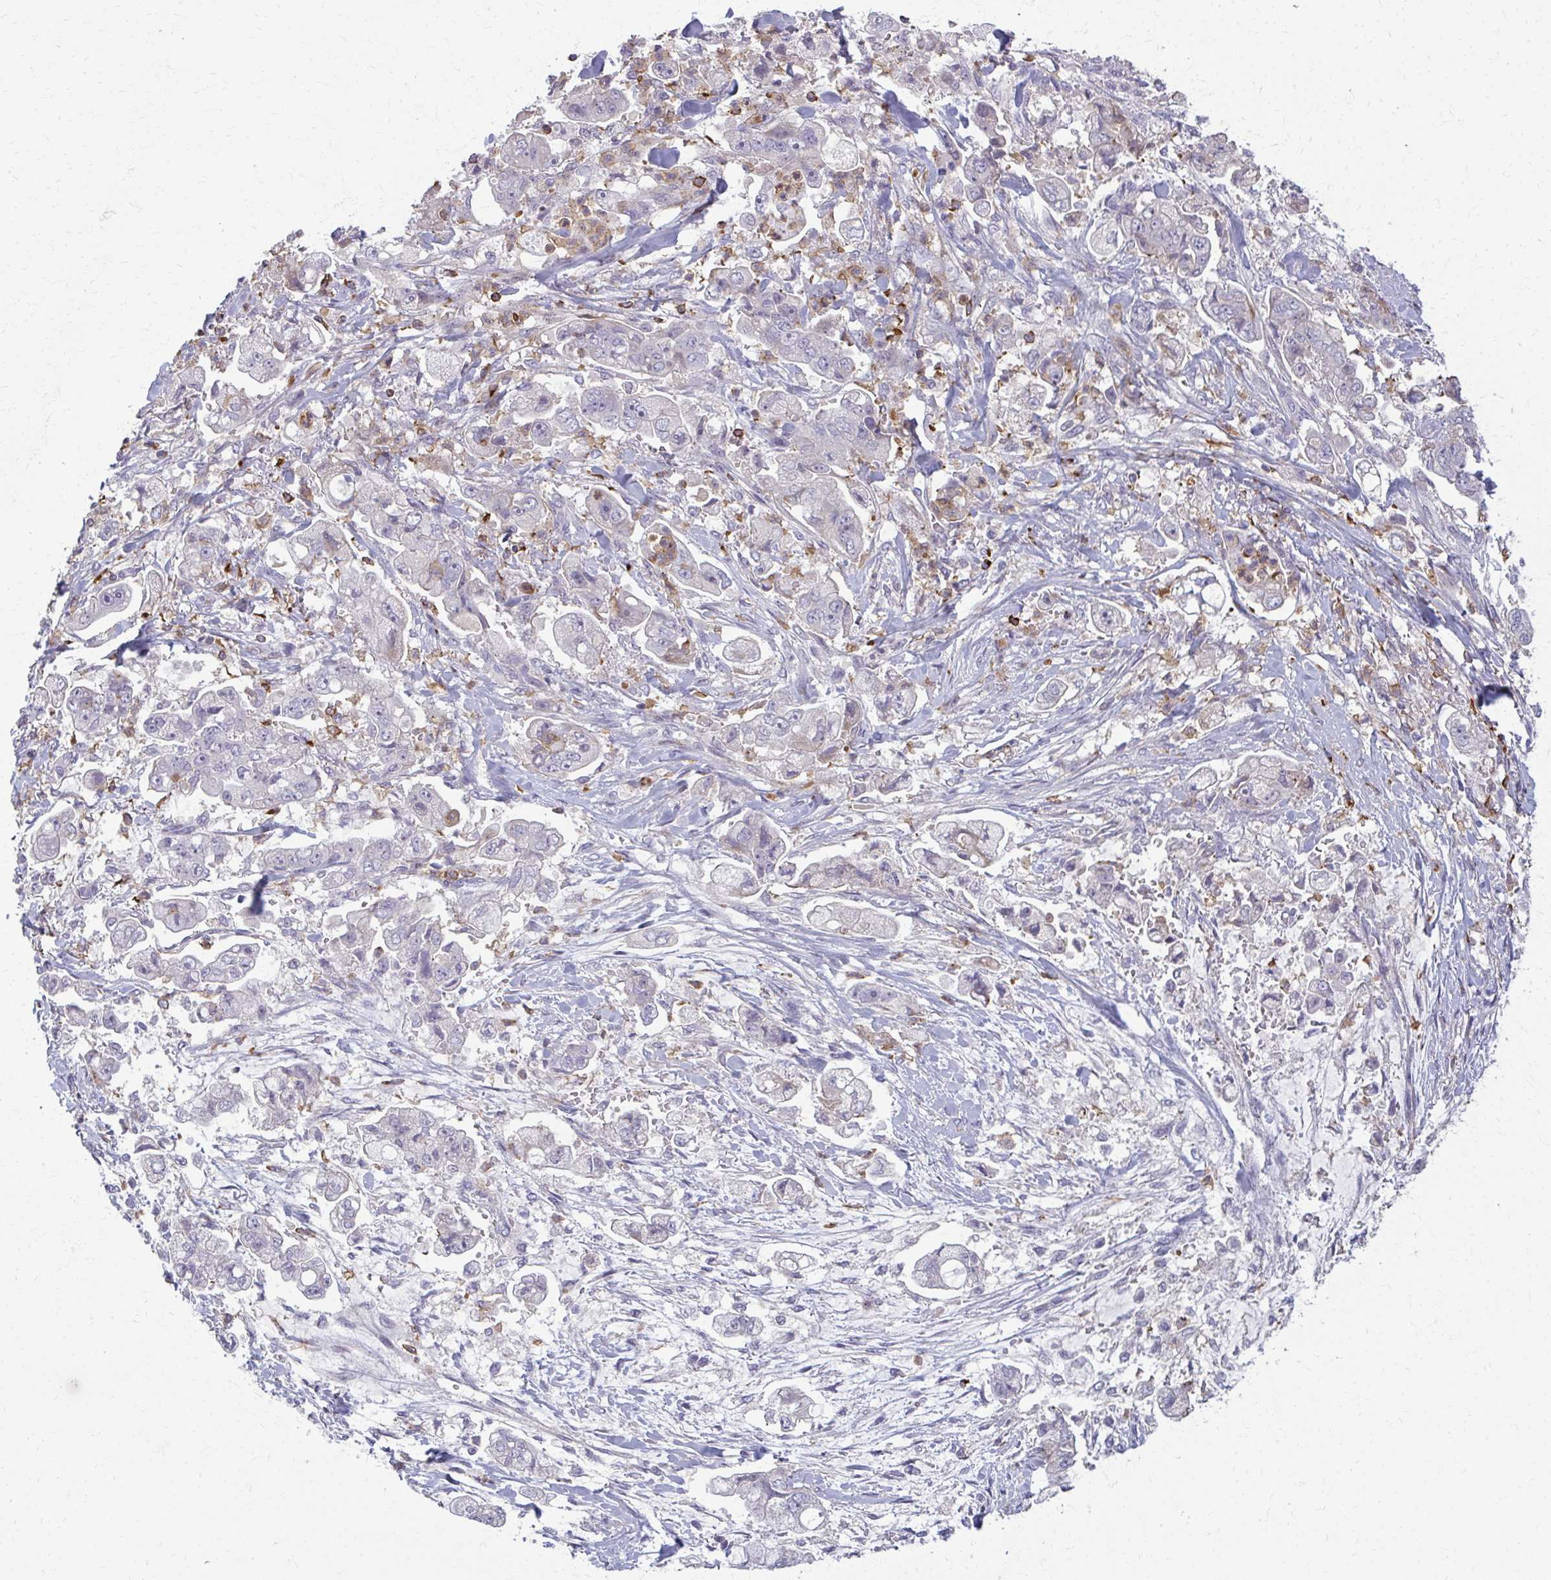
{"staining": {"intensity": "weak", "quantity": "<25%", "location": "cytoplasmic/membranous"}, "tissue": "stomach cancer", "cell_type": "Tumor cells", "image_type": "cancer", "snomed": [{"axis": "morphology", "description": "Adenocarcinoma, NOS"}, {"axis": "topography", "description": "Stomach"}], "caption": "Immunohistochemical staining of adenocarcinoma (stomach) shows no significant expression in tumor cells. (Brightfield microscopy of DAB (3,3'-diaminobenzidine) immunohistochemistry at high magnification).", "gene": "AP5M1", "patient": {"sex": "male", "age": 62}}